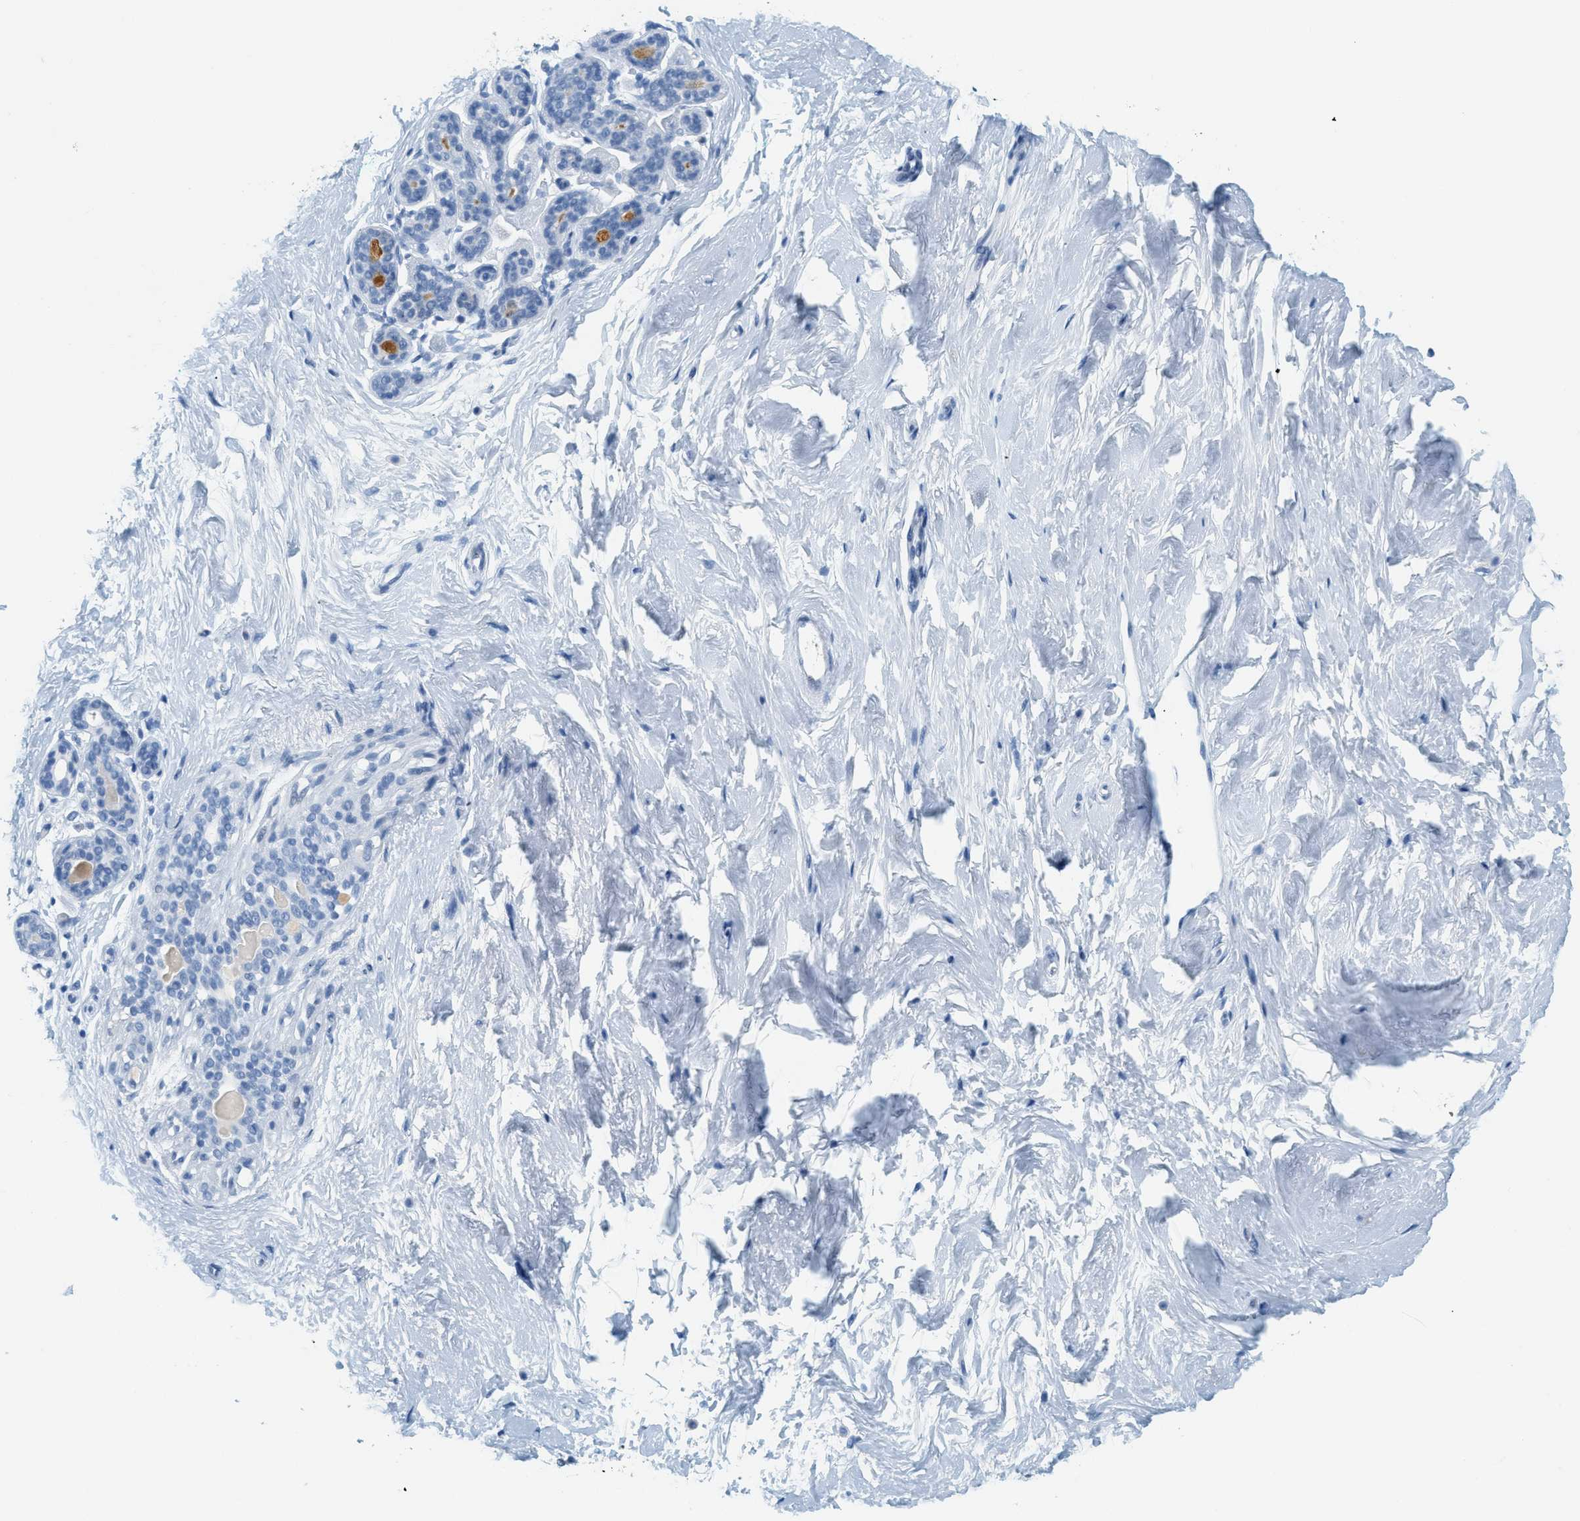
{"staining": {"intensity": "negative", "quantity": "none", "location": "none"}, "tissue": "breast", "cell_type": "Adipocytes", "image_type": "normal", "snomed": [{"axis": "morphology", "description": "Normal tissue, NOS"}, {"axis": "topography", "description": "Breast"}], "caption": "Immunohistochemistry of normal human breast reveals no staining in adipocytes. Brightfield microscopy of immunohistochemistry (IHC) stained with DAB (3,3'-diaminobenzidine) (brown) and hematoxylin (blue), captured at high magnification.", "gene": "LCN2", "patient": {"sex": "female", "age": 52}}